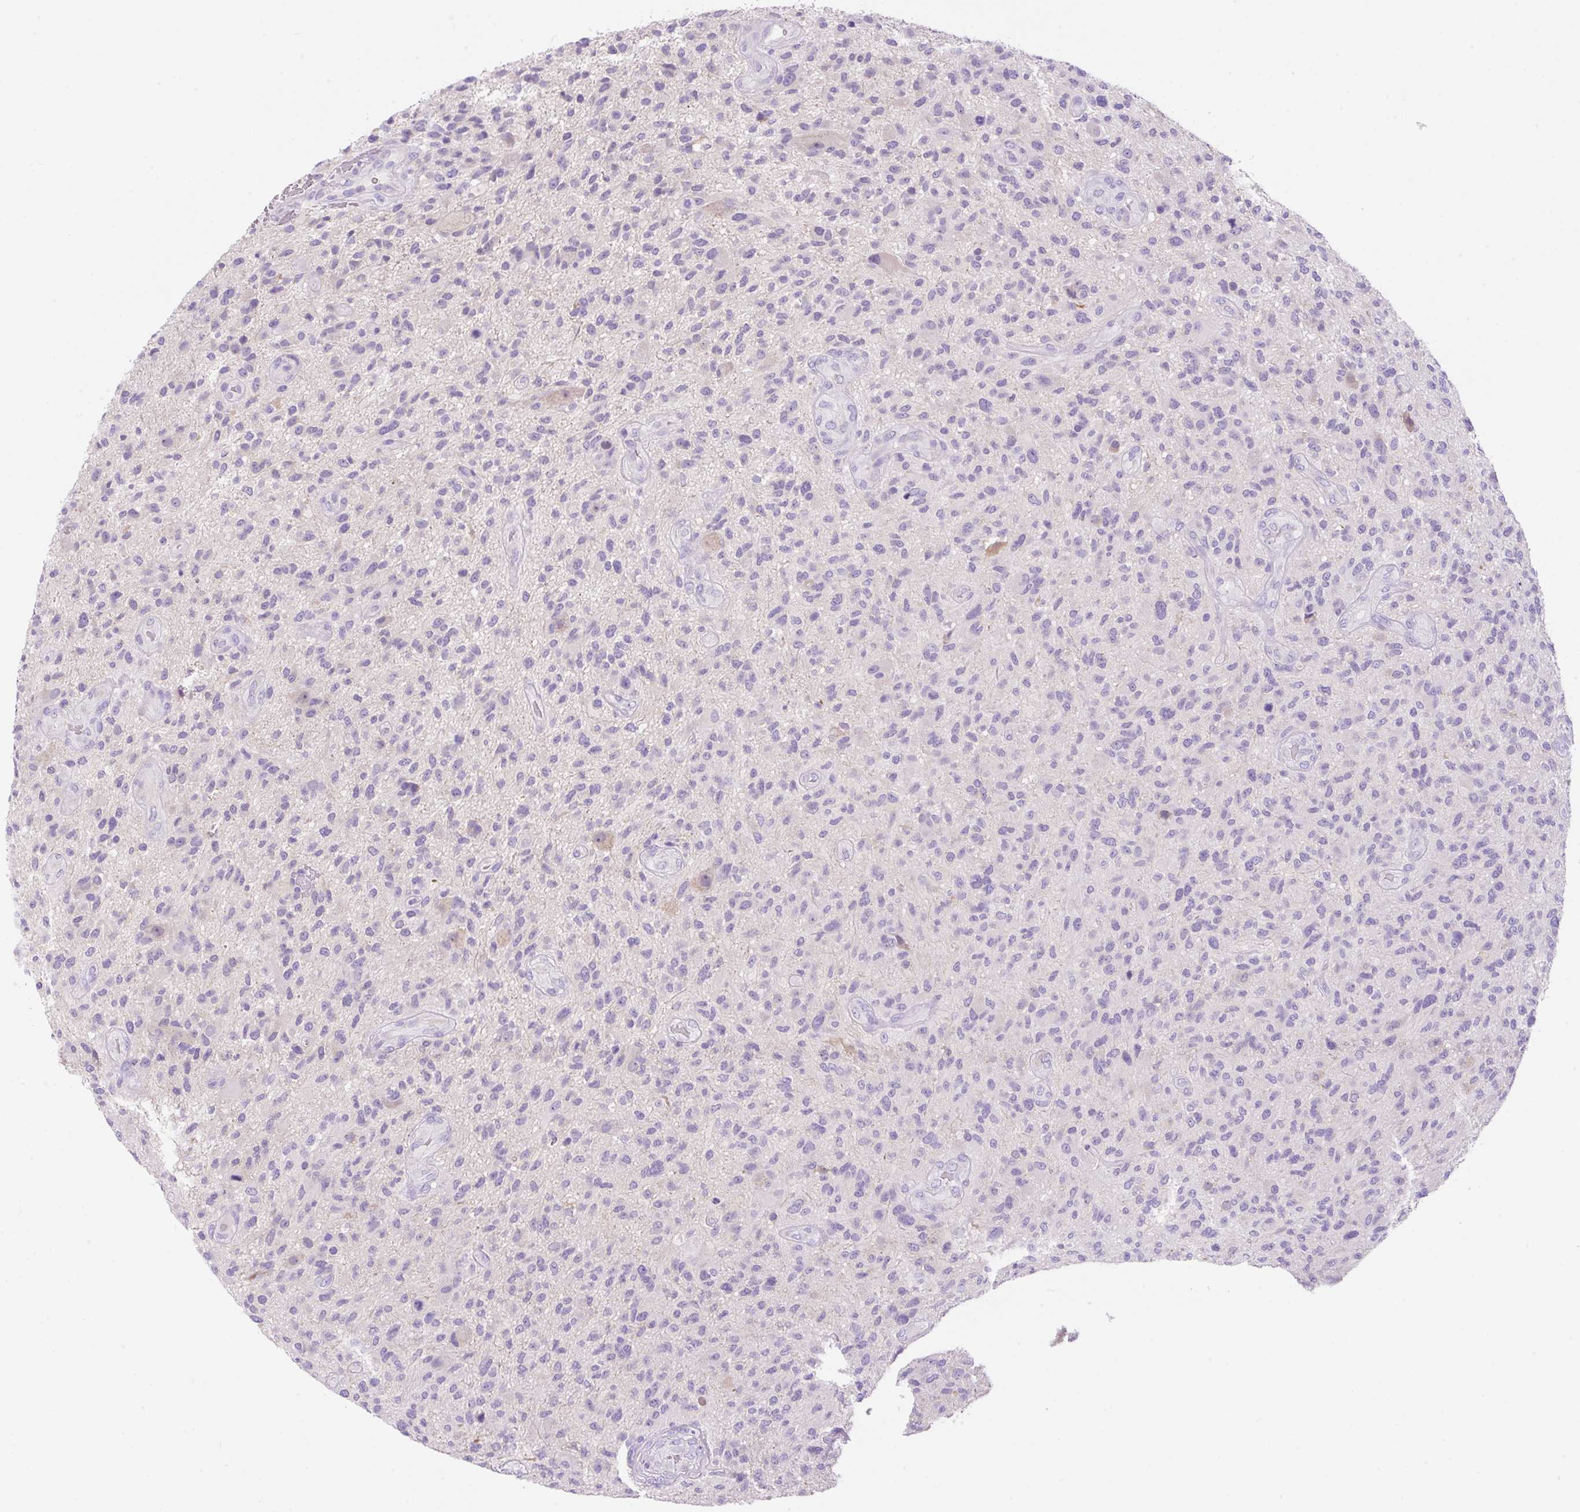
{"staining": {"intensity": "negative", "quantity": "none", "location": "none"}, "tissue": "glioma", "cell_type": "Tumor cells", "image_type": "cancer", "snomed": [{"axis": "morphology", "description": "Glioma, malignant, High grade"}, {"axis": "topography", "description": "Brain"}], "caption": "Immunohistochemical staining of malignant high-grade glioma reveals no significant staining in tumor cells.", "gene": "NDST3", "patient": {"sex": "male", "age": 47}}